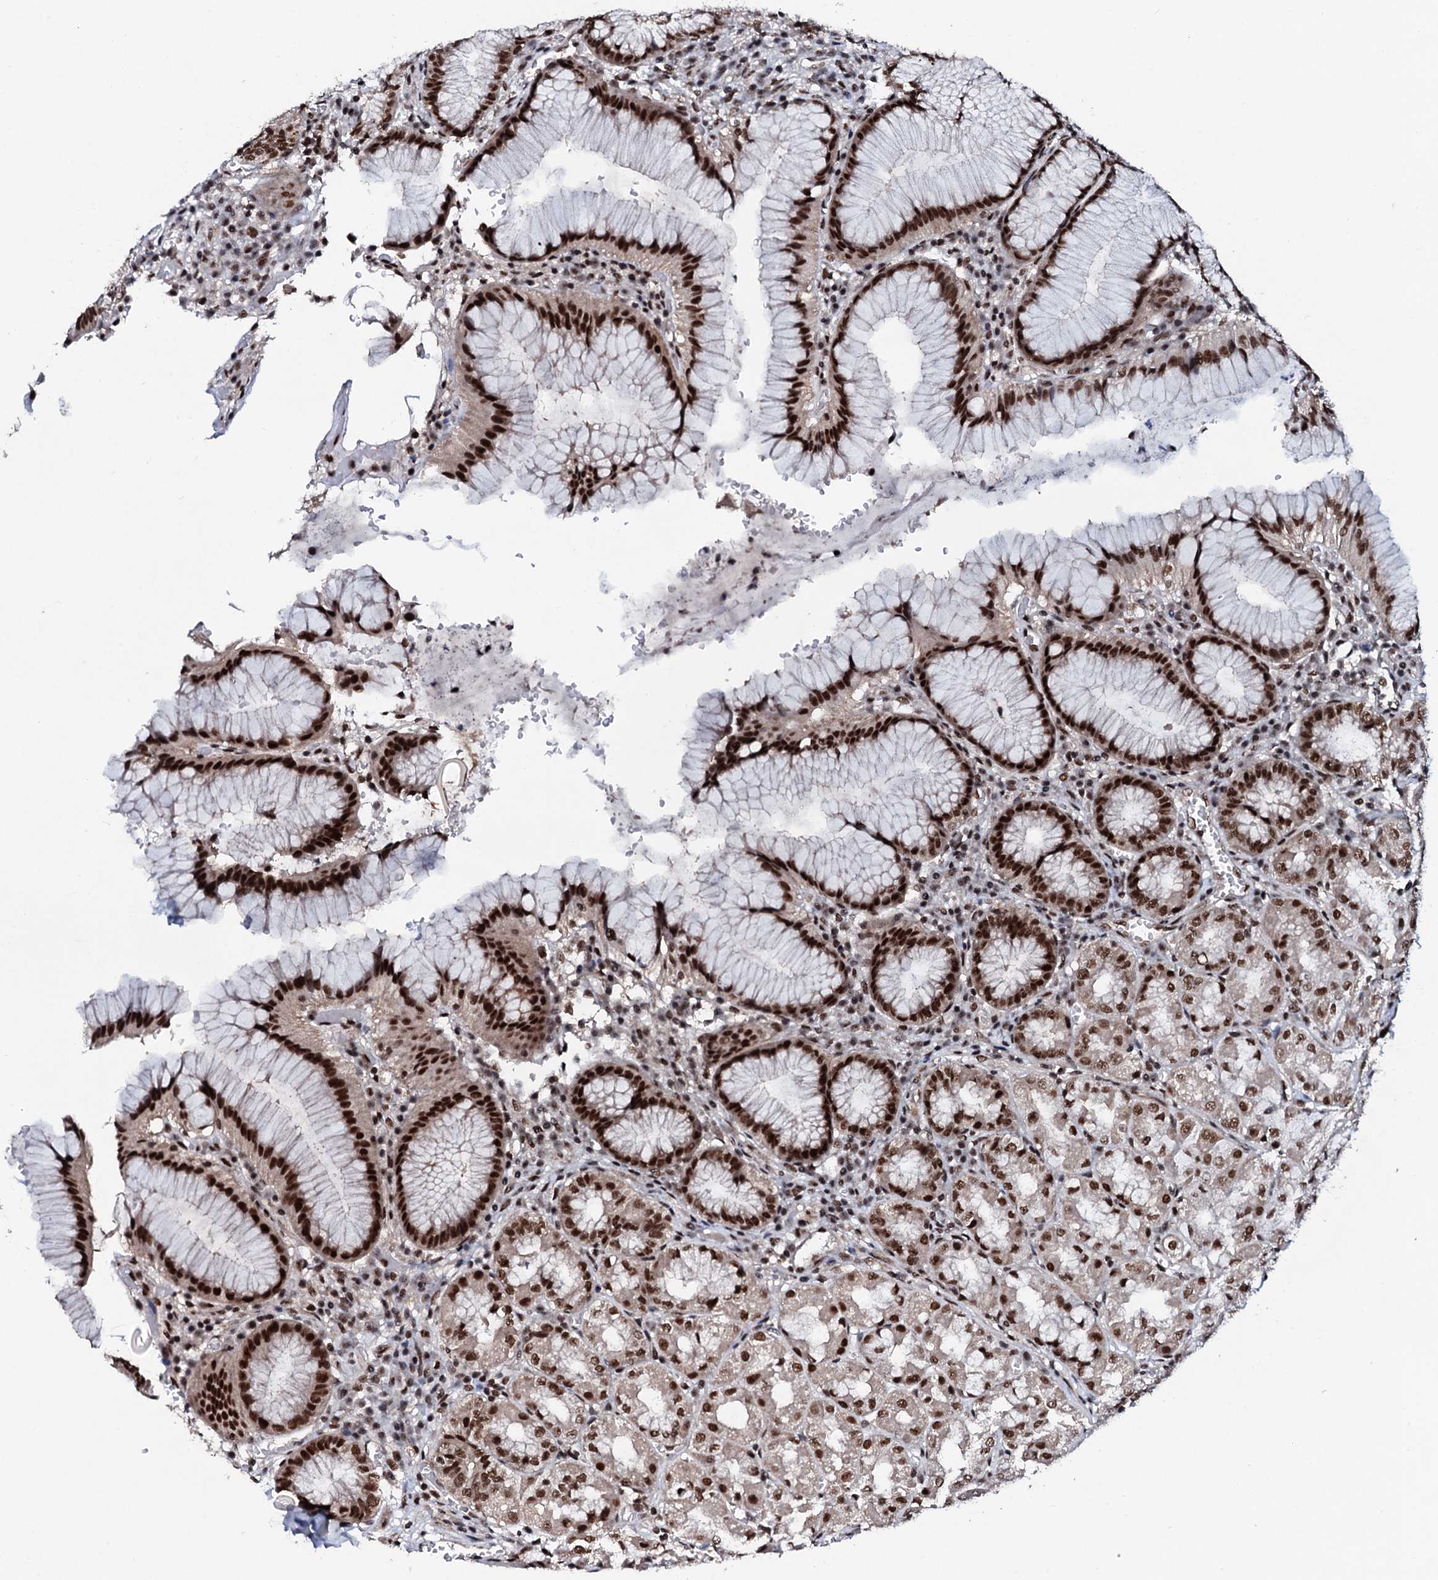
{"staining": {"intensity": "strong", "quantity": ">75%", "location": "nuclear"}, "tissue": "stomach", "cell_type": "Glandular cells", "image_type": "normal", "snomed": [{"axis": "morphology", "description": "Normal tissue, NOS"}, {"axis": "topography", "description": "Stomach"}], "caption": "Protein staining demonstrates strong nuclear positivity in about >75% of glandular cells in unremarkable stomach.", "gene": "PRPF18", "patient": {"sex": "male", "age": 55}}